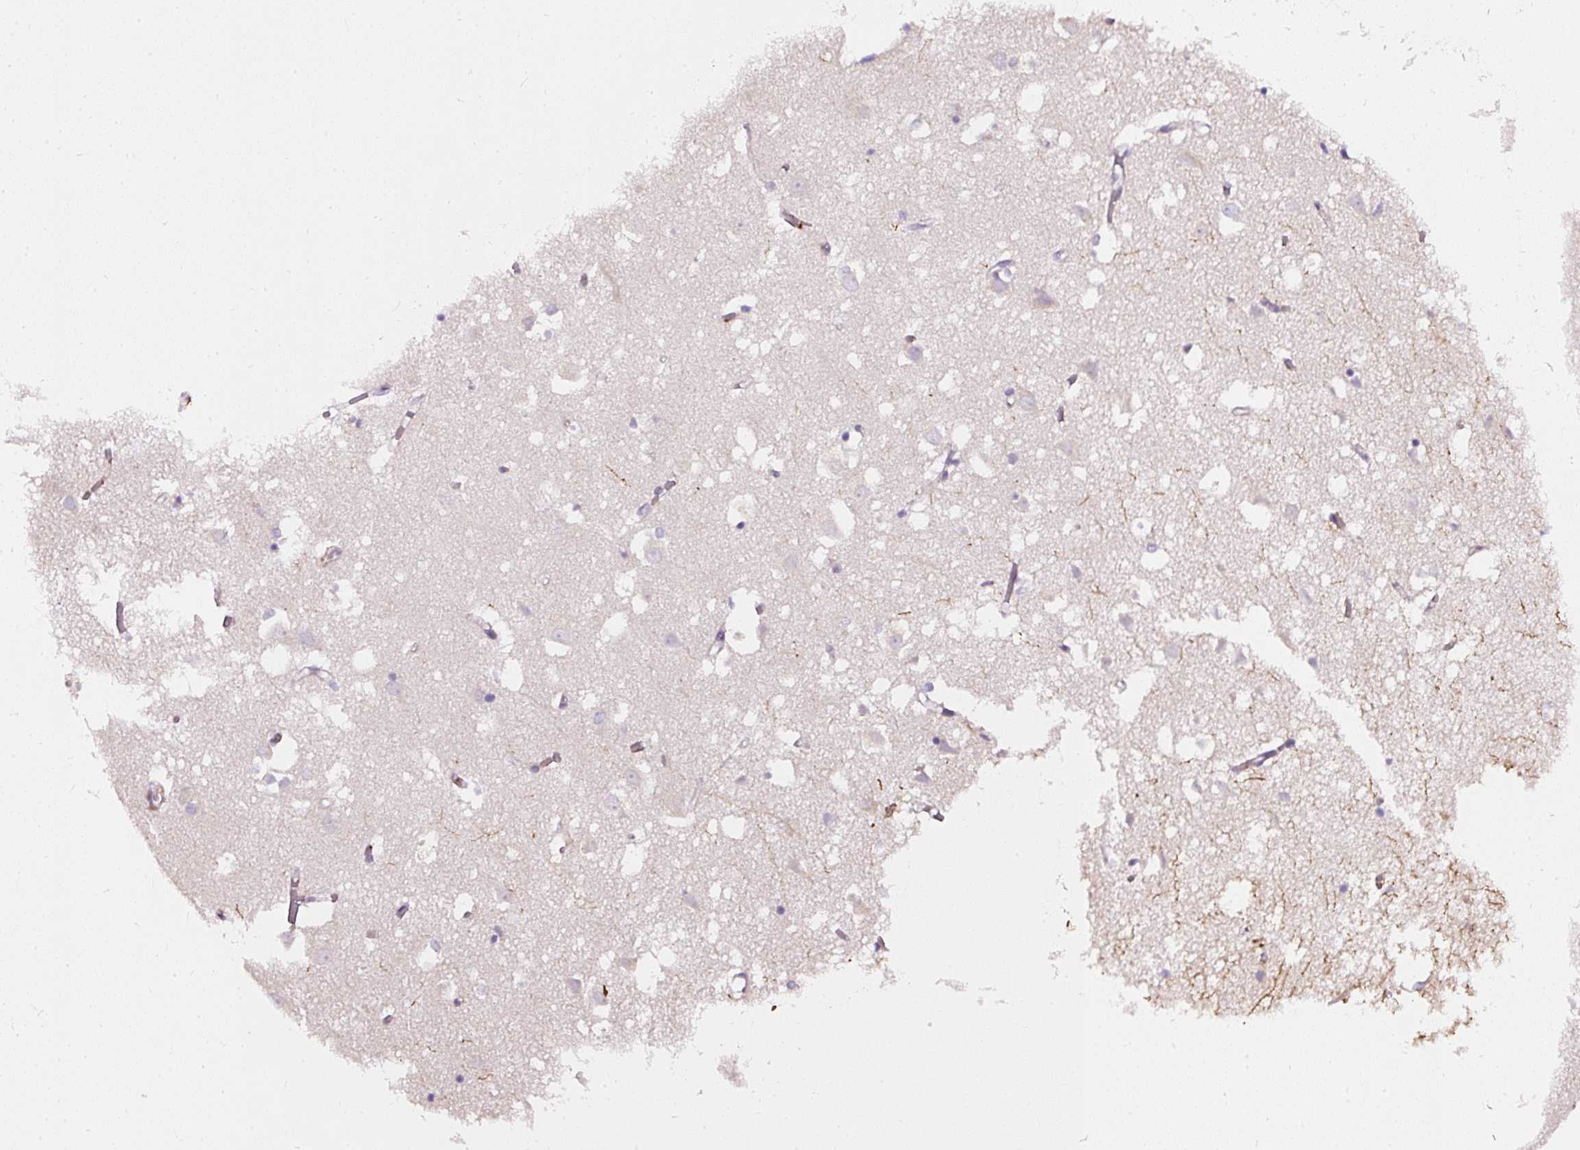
{"staining": {"intensity": "weak", "quantity": "25%-75%", "location": "cytoplasmic/membranous"}, "tissue": "cerebral cortex", "cell_type": "Endothelial cells", "image_type": "normal", "snomed": [{"axis": "morphology", "description": "Normal tissue, NOS"}, {"axis": "topography", "description": "Cerebral cortex"}], "caption": "Protein staining of benign cerebral cortex reveals weak cytoplasmic/membranous positivity in approximately 25%-75% of endothelial cells.", "gene": "FAM149A", "patient": {"sex": "male", "age": 70}}